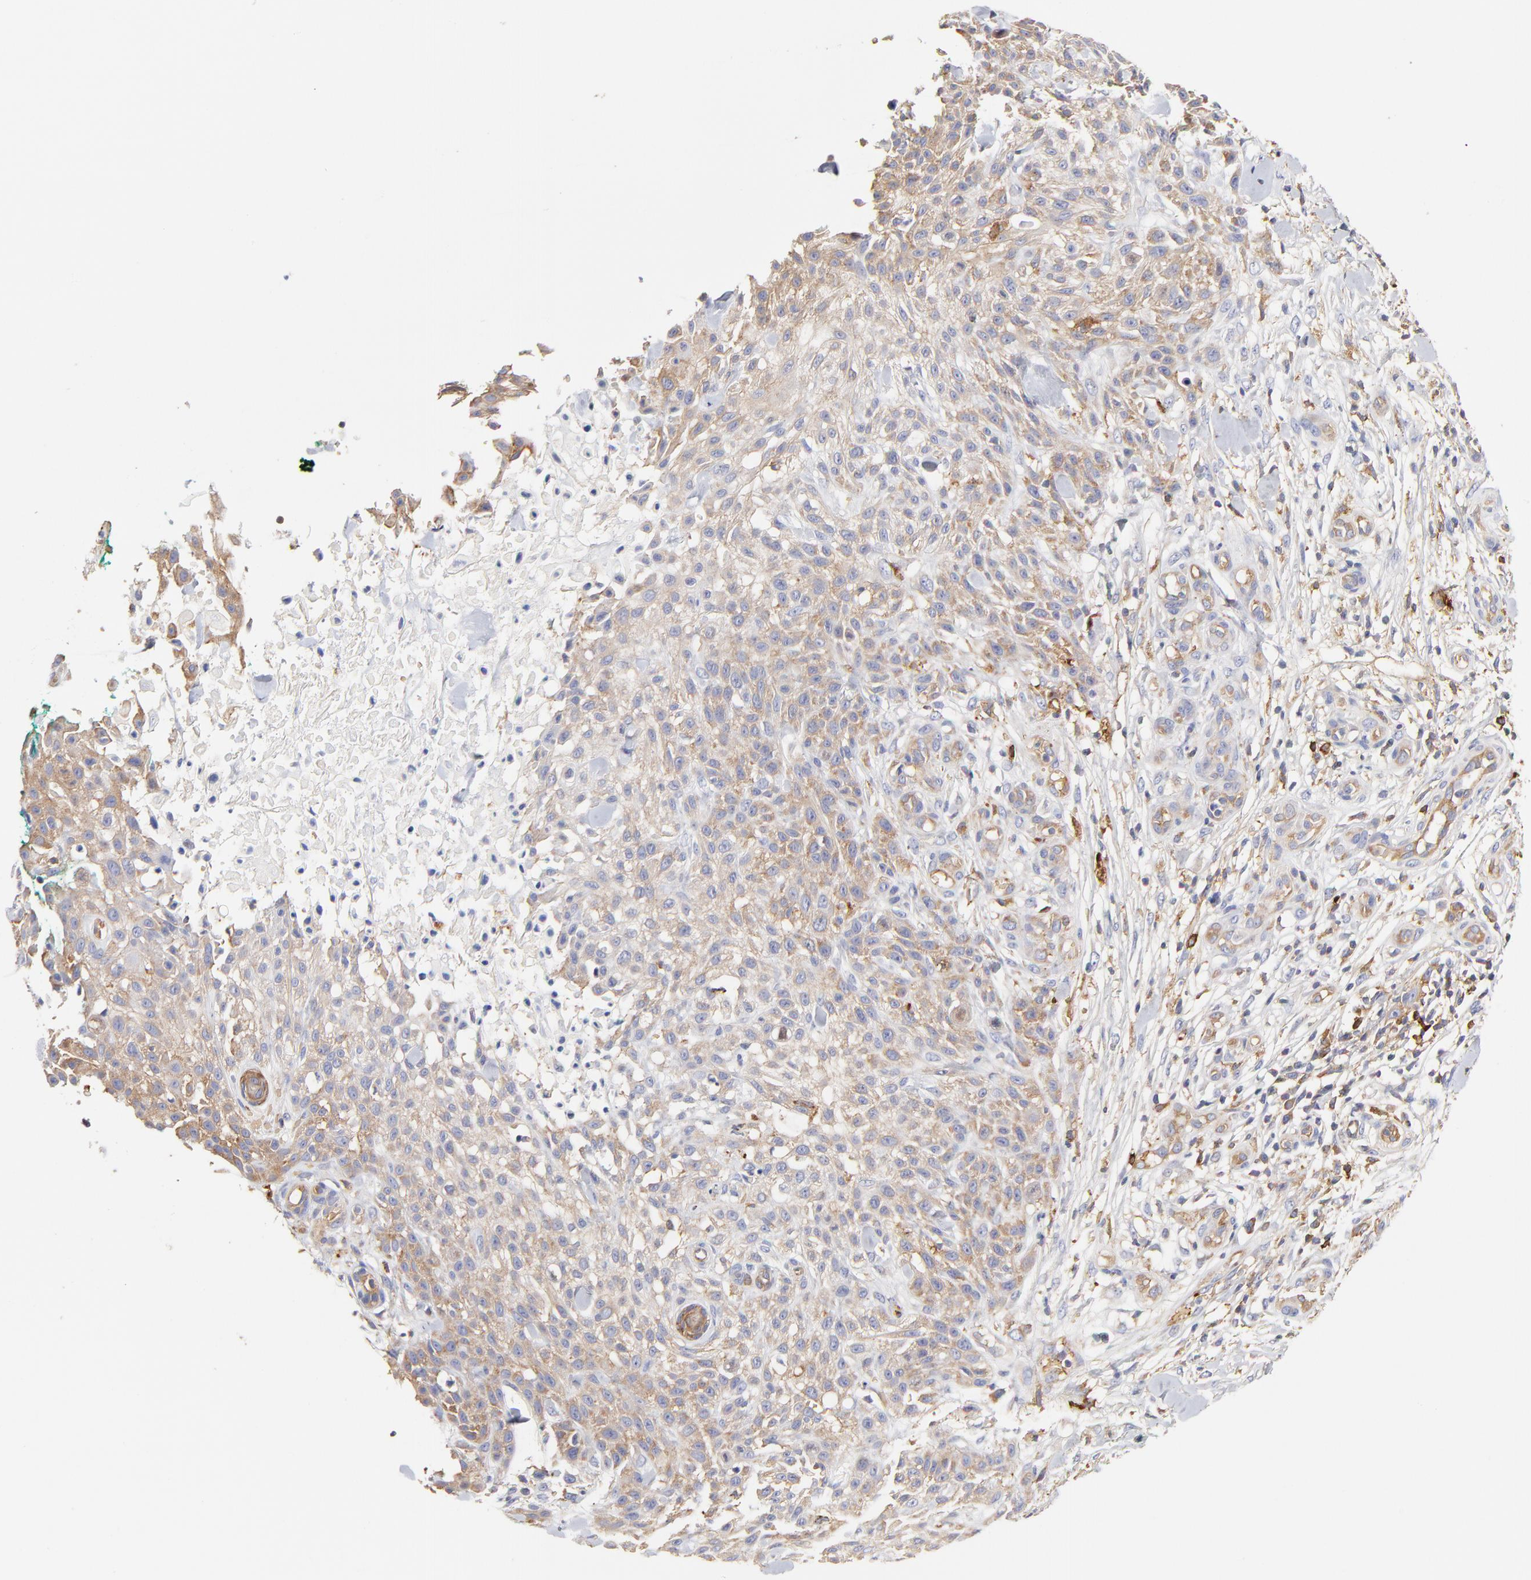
{"staining": {"intensity": "moderate", "quantity": ">75%", "location": "cytoplasmic/membranous"}, "tissue": "skin cancer", "cell_type": "Tumor cells", "image_type": "cancer", "snomed": [{"axis": "morphology", "description": "Squamous cell carcinoma, NOS"}, {"axis": "topography", "description": "Skin"}], "caption": "Moderate cytoplasmic/membranous staining for a protein is identified in about >75% of tumor cells of skin cancer (squamous cell carcinoma) using IHC.", "gene": "CD2AP", "patient": {"sex": "female", "age": 42}}